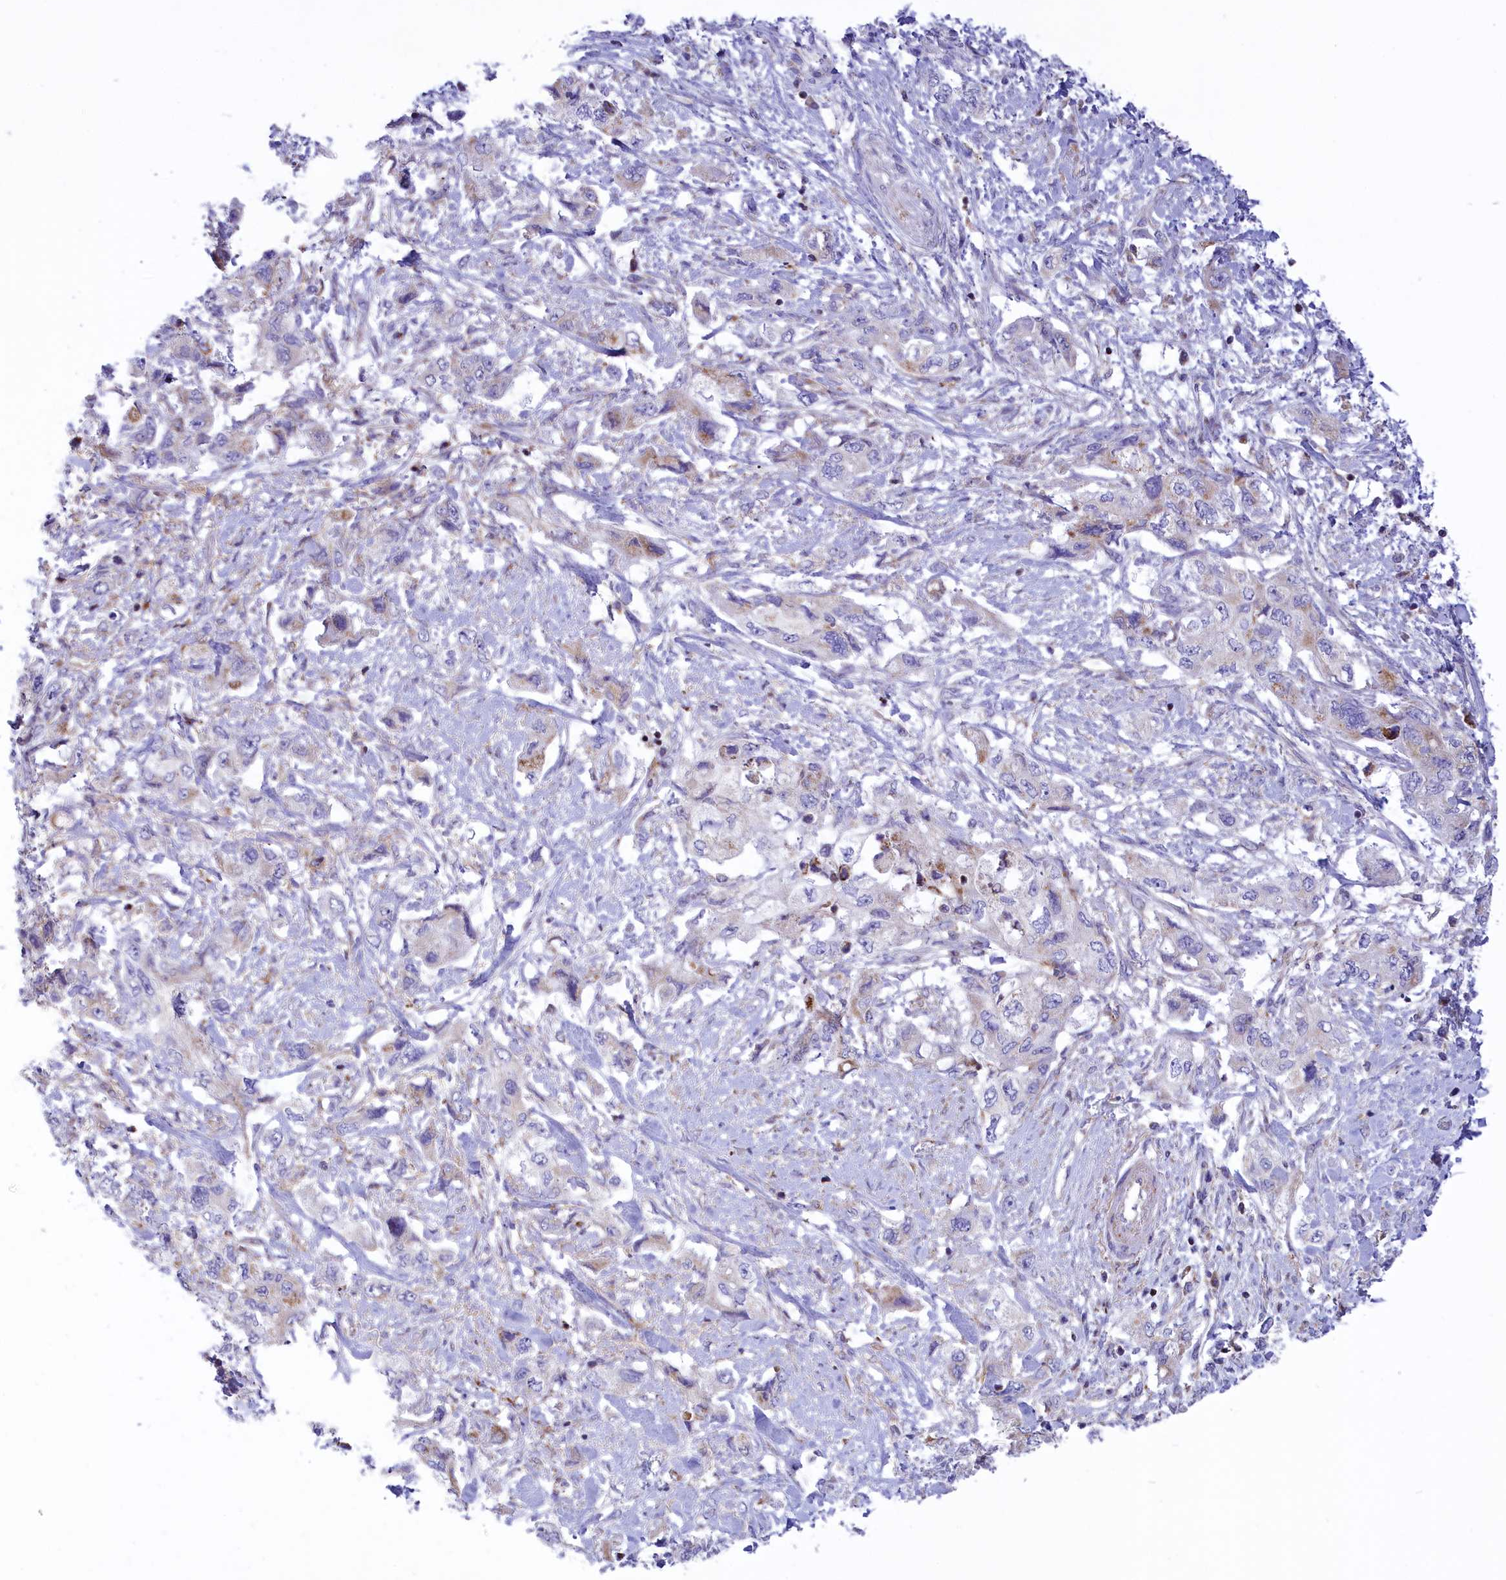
{"staining": {"intensity": "weak", "quantity": "<25%", "location": "cytoplasmic/membranous"}, "tissue": "pancreatic cancer", "cell_type": "Tumor cells", "image_type": "cancer", "snomed": [{"axis": "morphology", "description": "Adenocarcinoma, NOS"}, {"axis": "topography", "description": "Pancreas"}], "caption": "Pancreatic cancer (adenocarcinoma) was stained to show a protein in brown. There is no significant staining in tumor cells.", "gene": "CORO7-PAM16", "patient": {"sex": "female", "age": 73}}